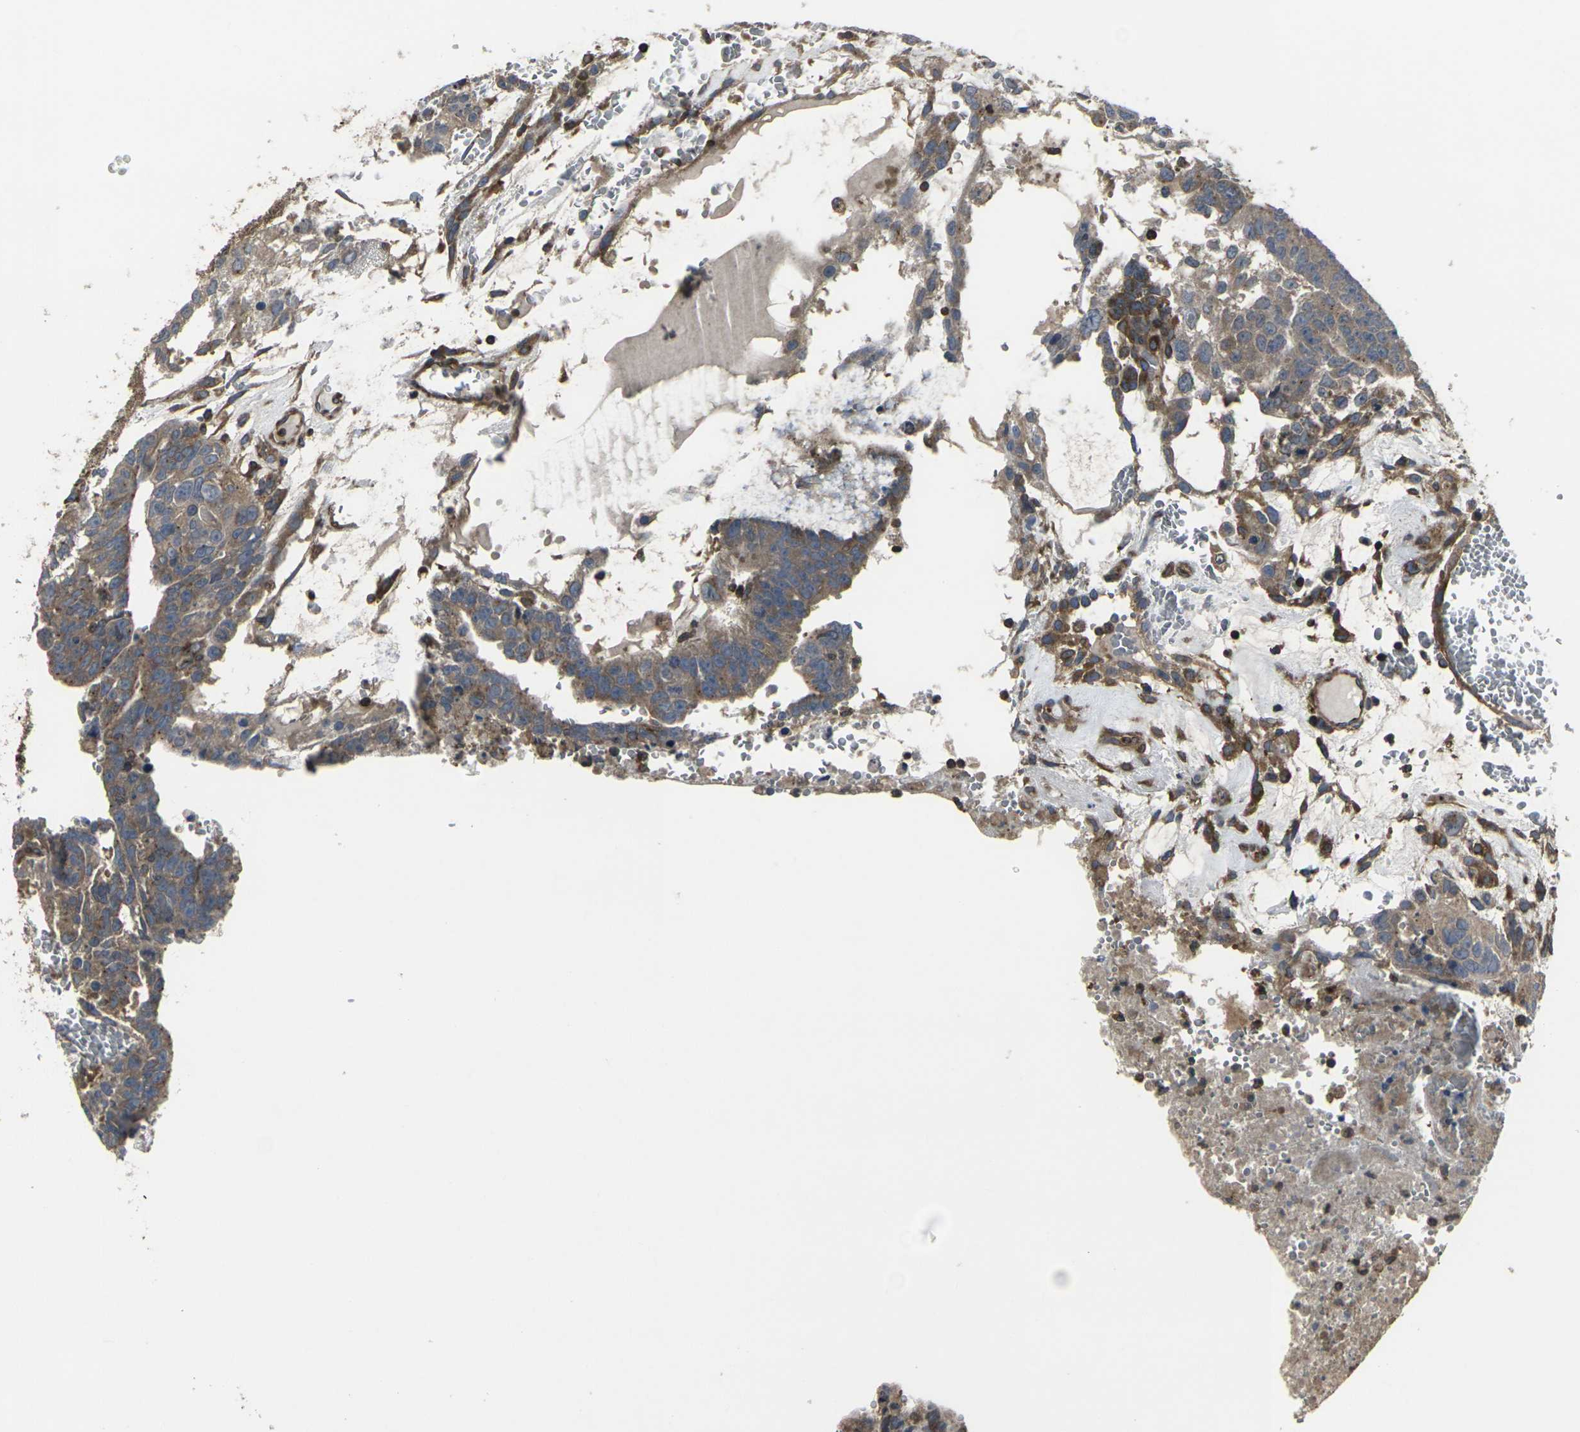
{"staining": {"intensity": "moderate", "quantity": ">75%", "location": "cytoplasmic/membranous"}, "tissue": "testis cancer", "cell_type": "Tumor cells", "image_type": "cancer", "snomed": [{"axis": "morphology", "description": "Seminoma, NOS"}, {"axis": "morphology", "description": "Carcinoma, Embryonal, NOS"}, {"axis": "topography", "description": "Testis"}], "caption": "Human embryonal carcinoma (testis) stained with a protein marker exhibits moderate staining in tumor cells.", "gene": "PRKACB", "patient": {"sex": "male", "age": 52}}